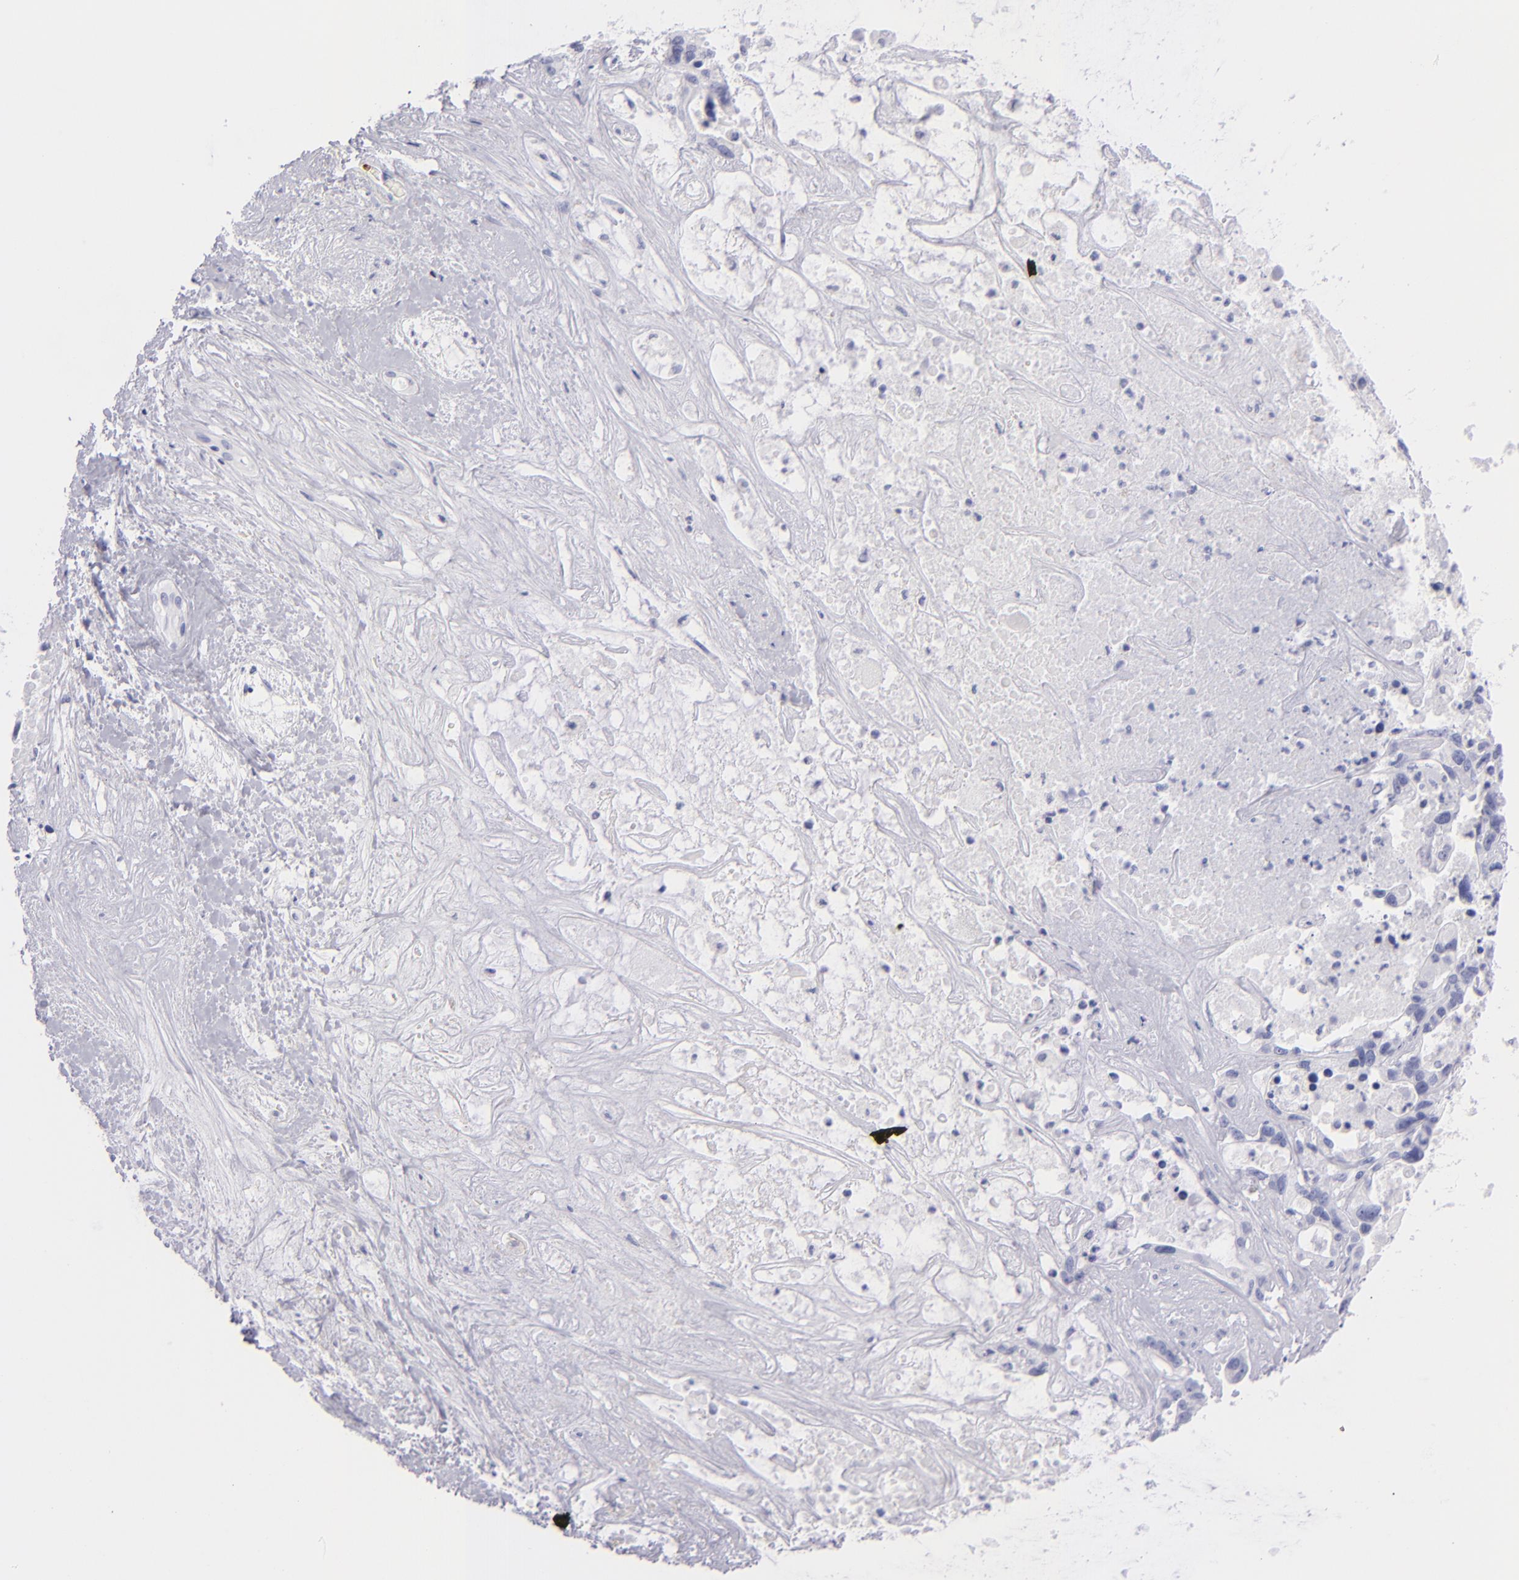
{"staining": {"intensity": "negative", "quantity": "none", "location": "none"}, "tissue": "liver cancer", "cell_type": "Tumor cells", "image_type": "cancer", "snomed": [{"axis": "morphology", "description": "Cholangiocarcinoma"}, {"axis": "topography", "description": "Liver"}], "caption": "DAB immunohistochemical staining of liver cancer (cholangiocarcinoma) displays no significant positivity in tumor cells.", "gene": "PRF1", "patient": {"sex": "female", "age": 65}}